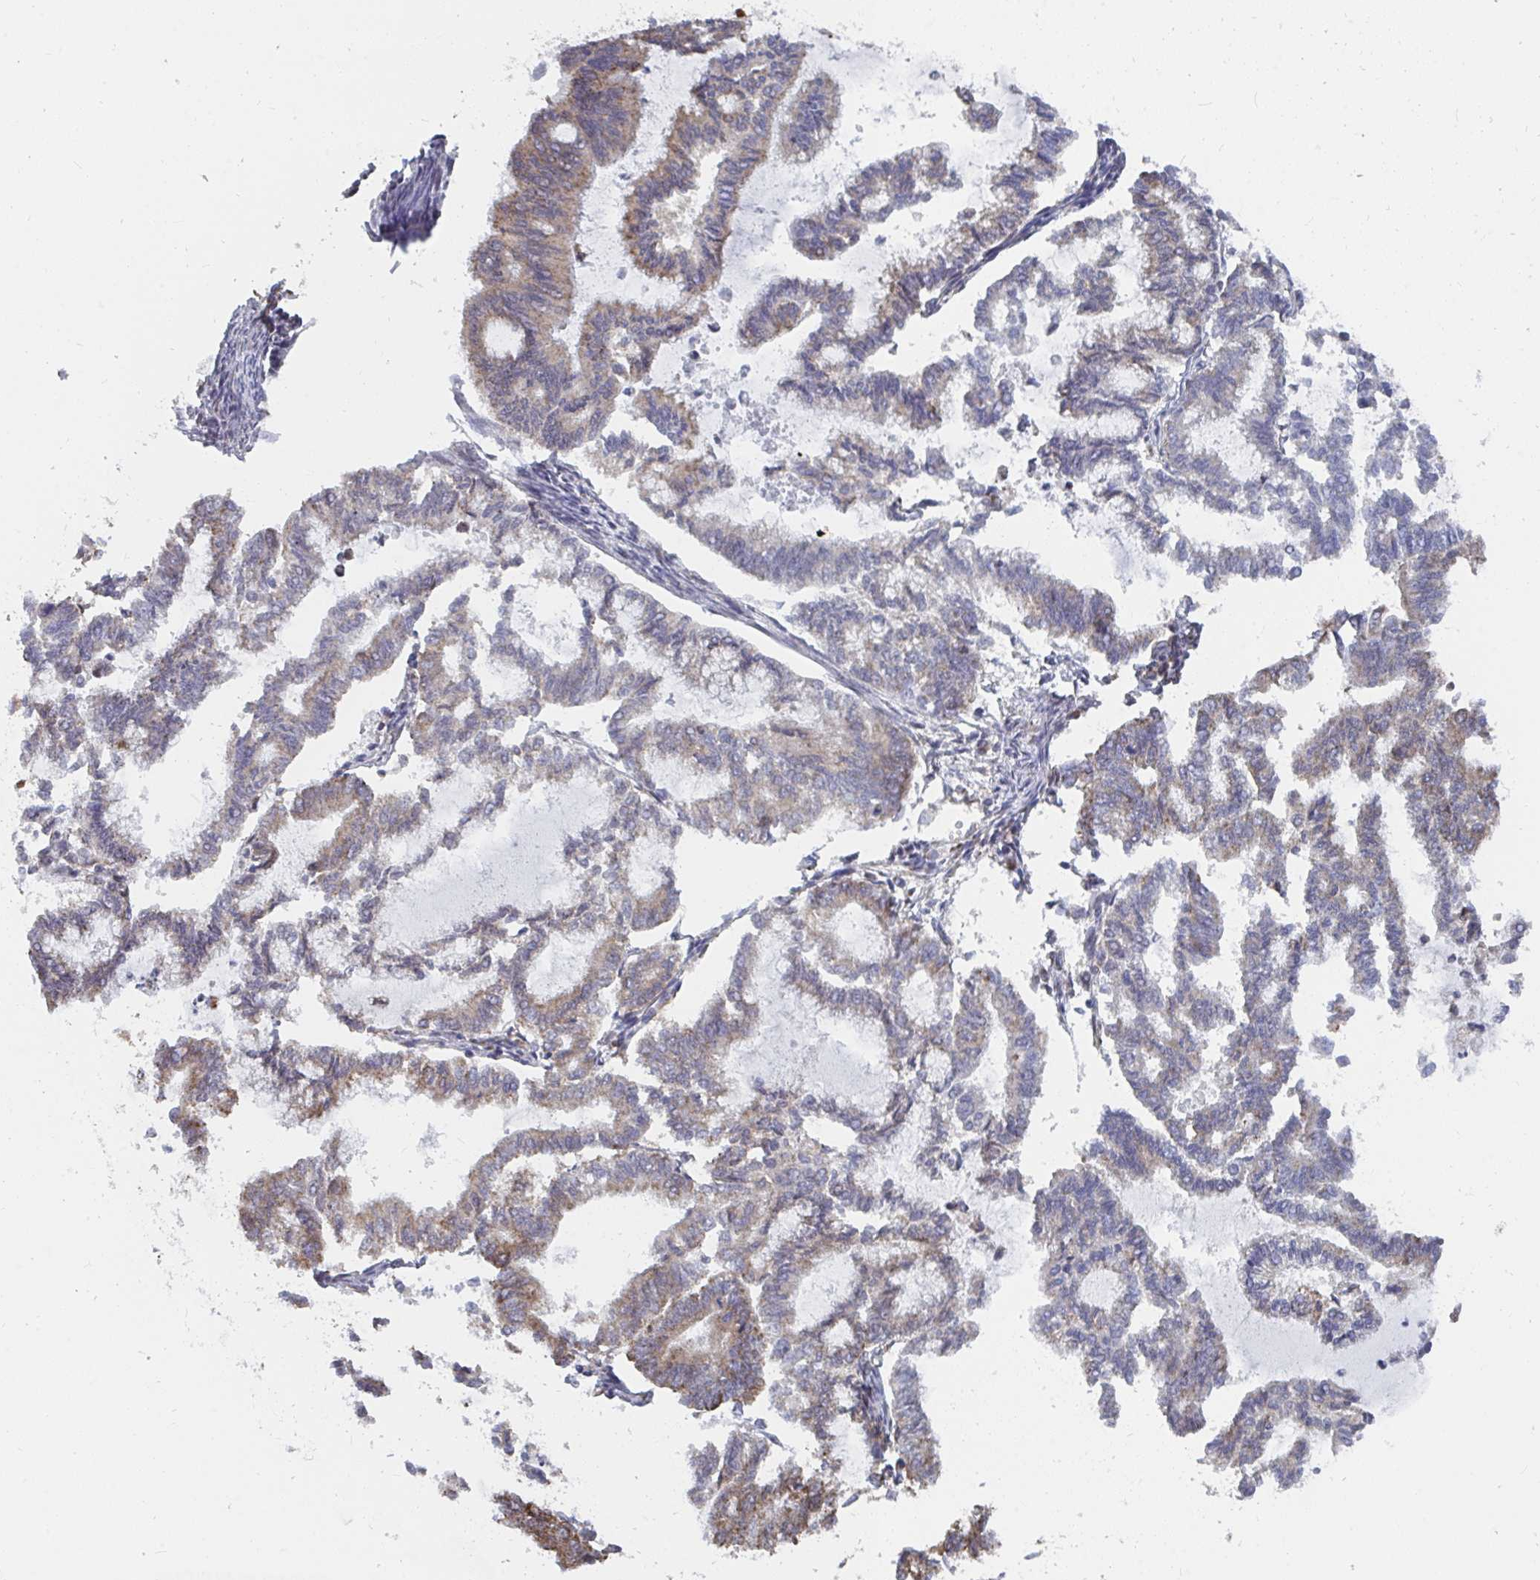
{"staining": {"intensity": "weak", "quantity": "25%-75%", "location": "cytoplasmic/membranous"}, "tissue": "endometrial cancer", "cell_type": "Tumor cells", "image_type": "cancer", "snomed": [{"axis": "morphology", "description": "Adenocarcinoma, NOS"}, {"axis": "topography", "description": "Endometrium"}], "caption": "Immunohistochemistry of human endometrial cancer (adenocarcinoma) shows low levels of weak cytoplasmic/membranous staining in approximately 25%-75% of tumor cells.", "gene": "ELAVL1", "patient": {"sex": "female", "age": 79}}